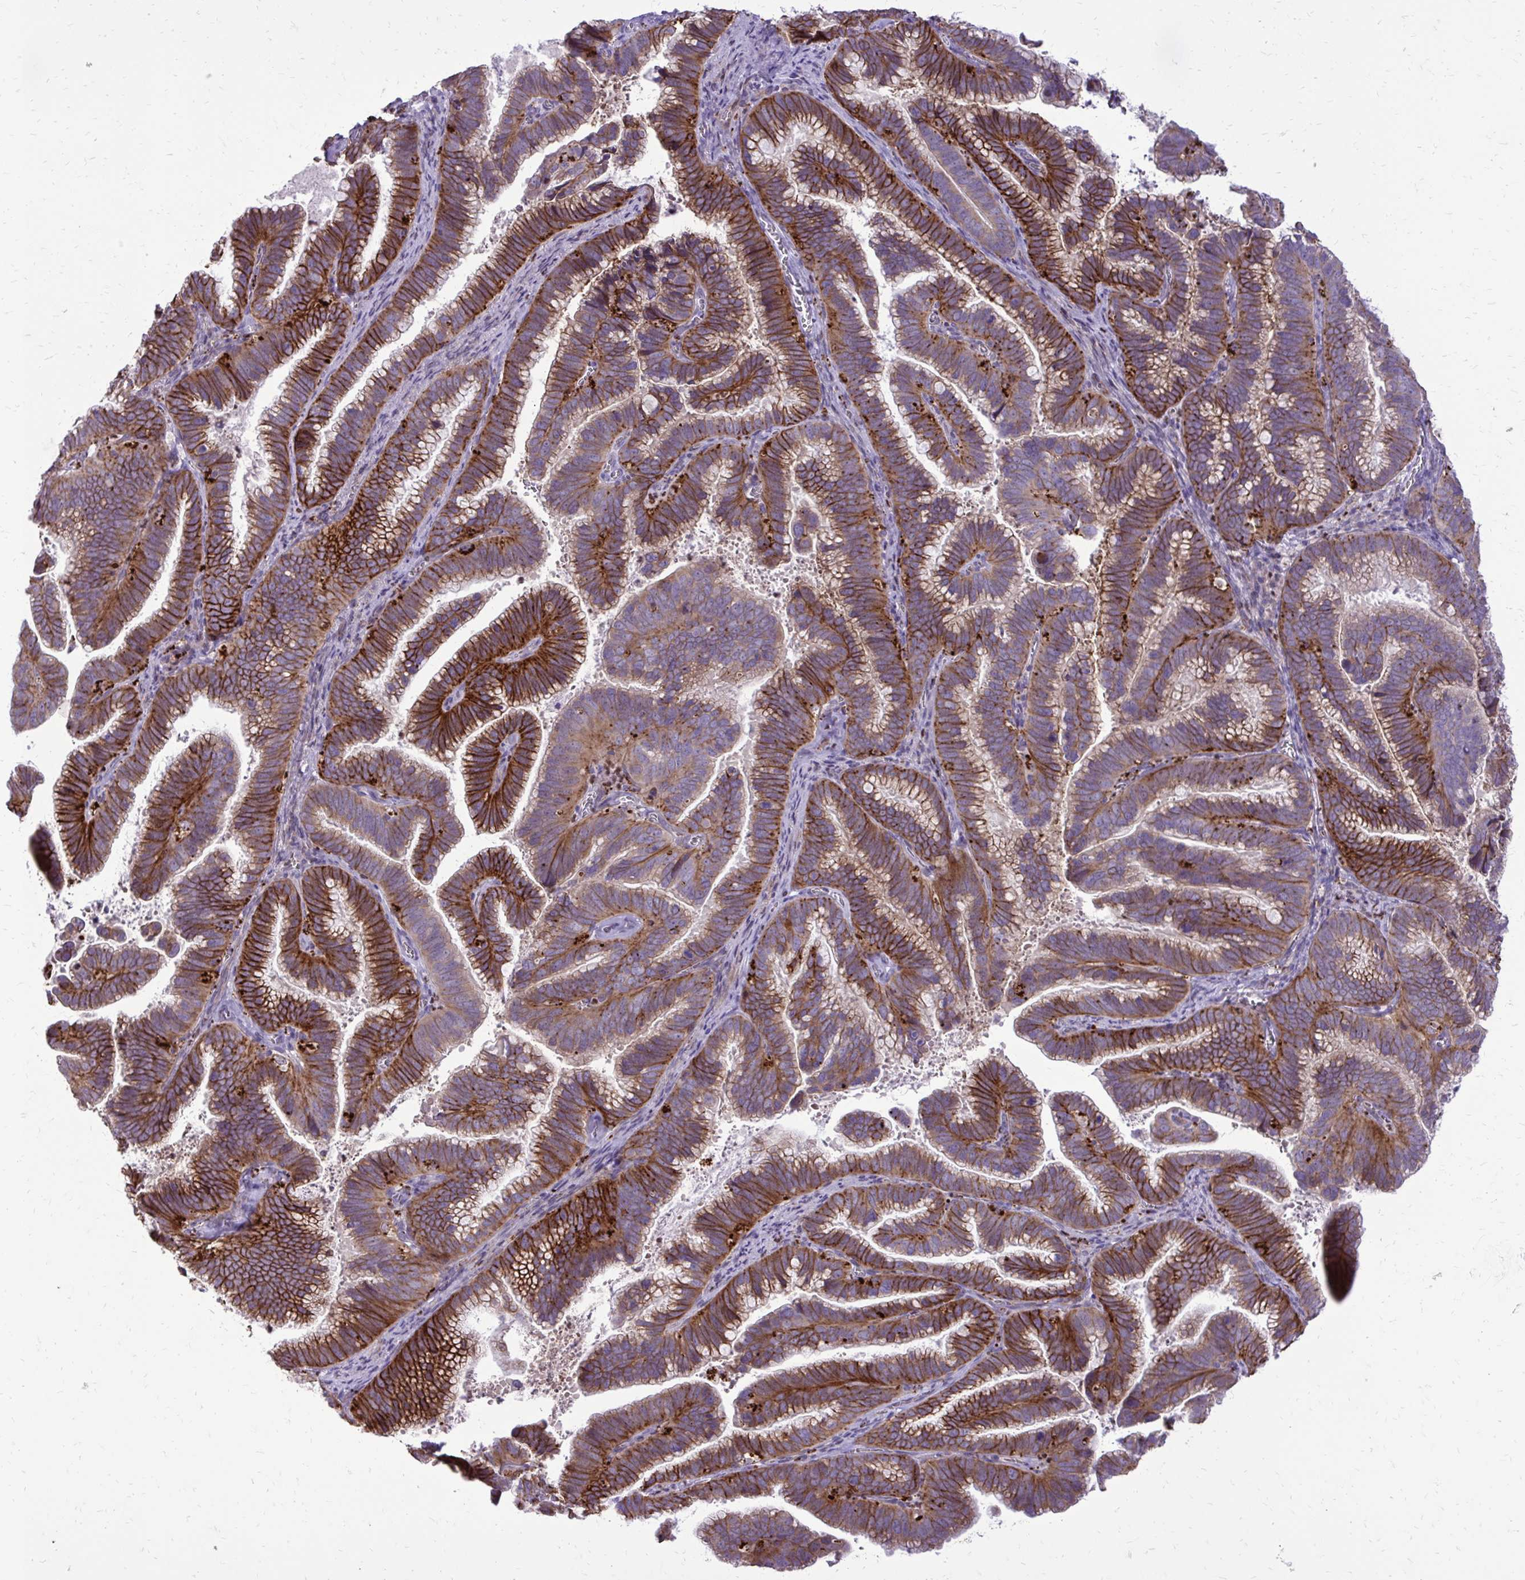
{"staining": {"intensity": "strong", "quantity": ">75%", "location": "cytoplasmic/membranous"}, "tissue": "cervical cancer", "cell_type": "Tumor cells", "image_type": "cancer", "snomed": [{"axis": "morphology", "description": "Adenocarcinoma, NOS"}, {"axis": "topography", "description": "Cervix"}], "caption": "Strong cytoplasmic/membranous staining is present in approximately >75% of tumor cells in cervical cancer. (DAB (3,3'-diaminobenzidine) IHC, brown staining for protein, blue staining for nuclei).", "gene": "ABCC3", "patient": {"sex": "female", "age": 61}}